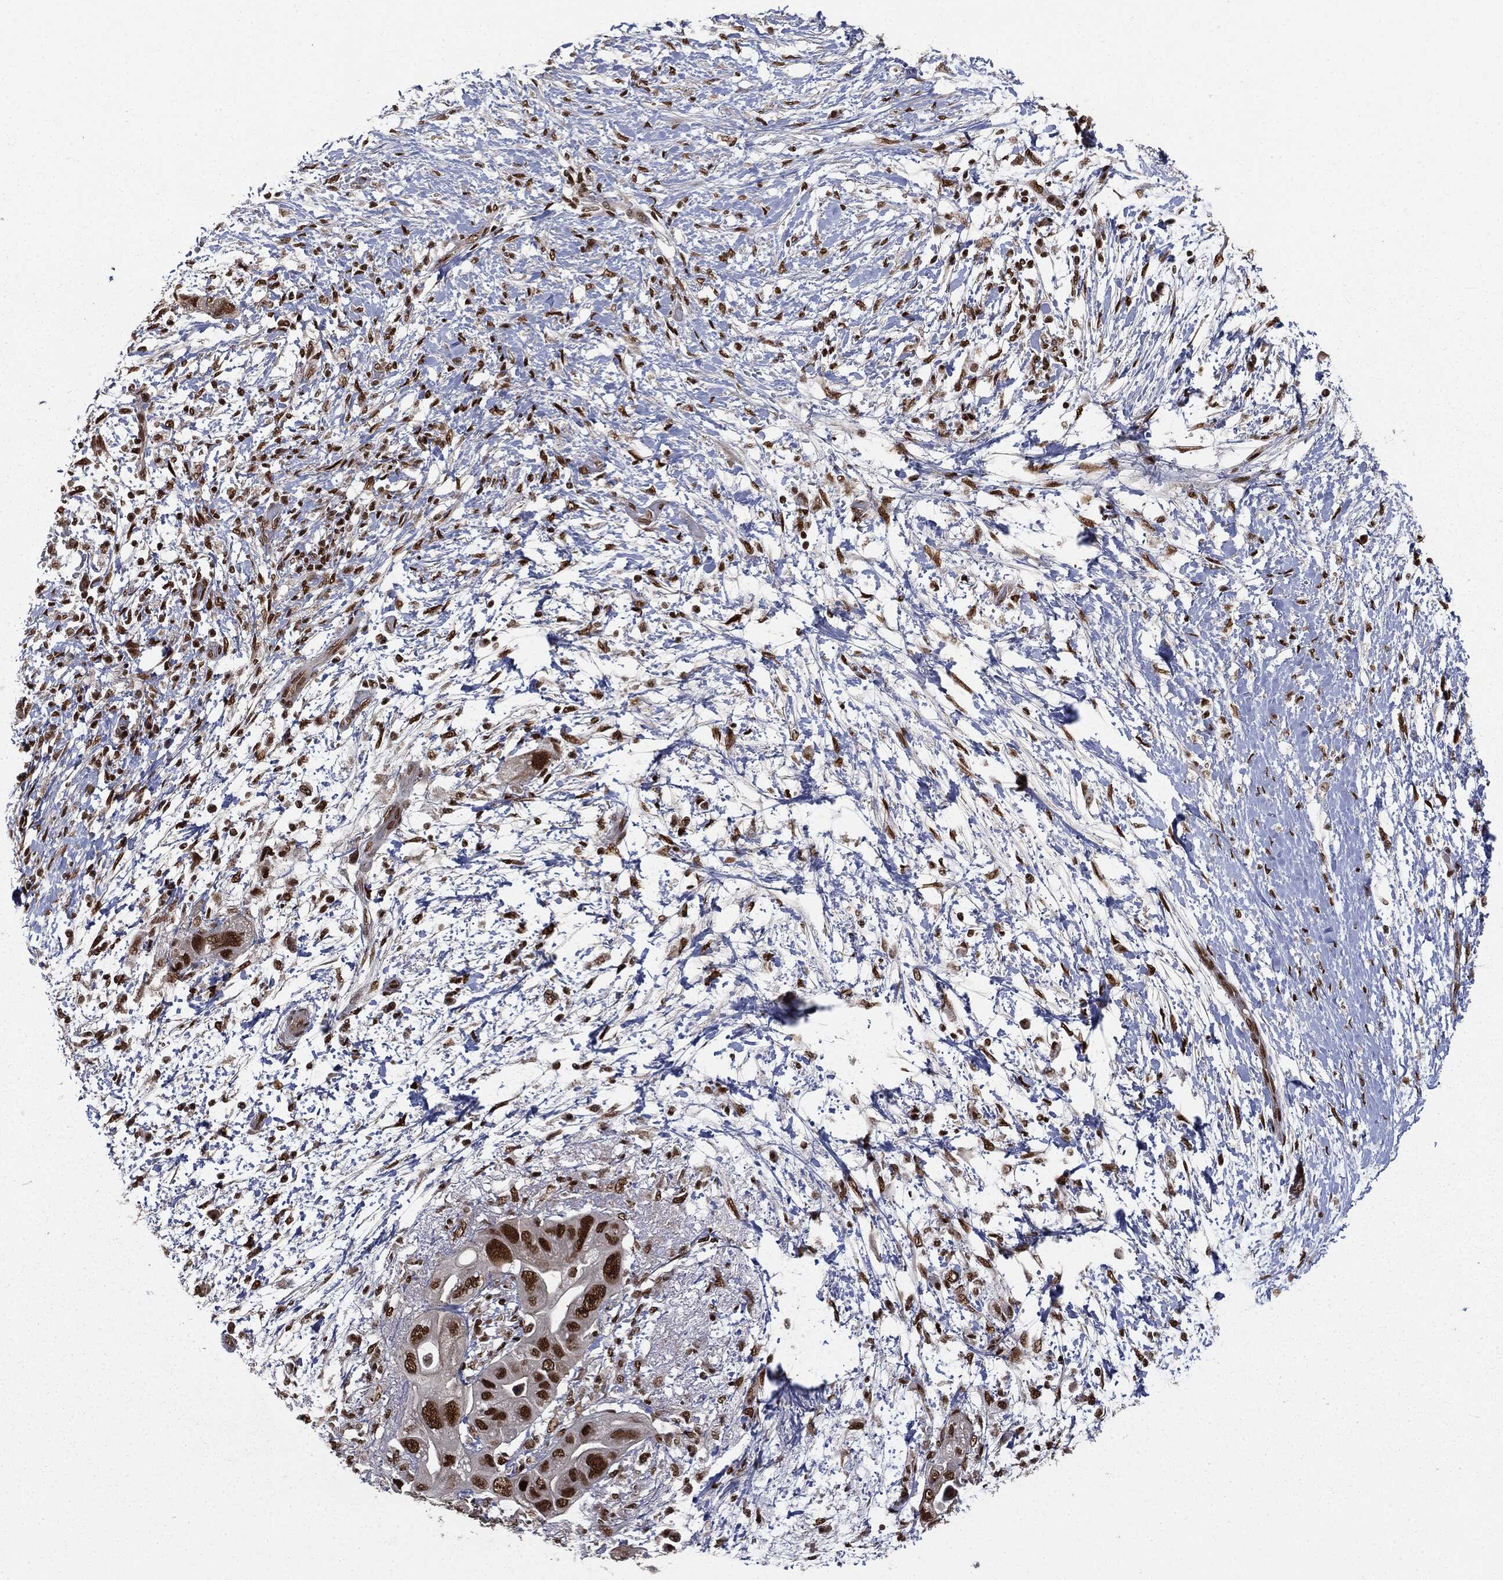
{"staining": {"intensity": "strong", "quantity": ">75%", "location": "nuclear"}, "tissue": "pancreatic cancer", "cell_type": "Tumor cells", "image_type": "cancer", "snomed": [{"axis": "morphology", "description": "Adenocarcinoma, NOS"}, {"axis": "topography", "description": "Pancreas"}], "caption": "This is a photomicrograph of IHC staining of pancreatic cancer, which shows strong expression in the nuclear of tumor cells.", "gene": "DPH2", "patient": {"sex": "female", "age": 72}}